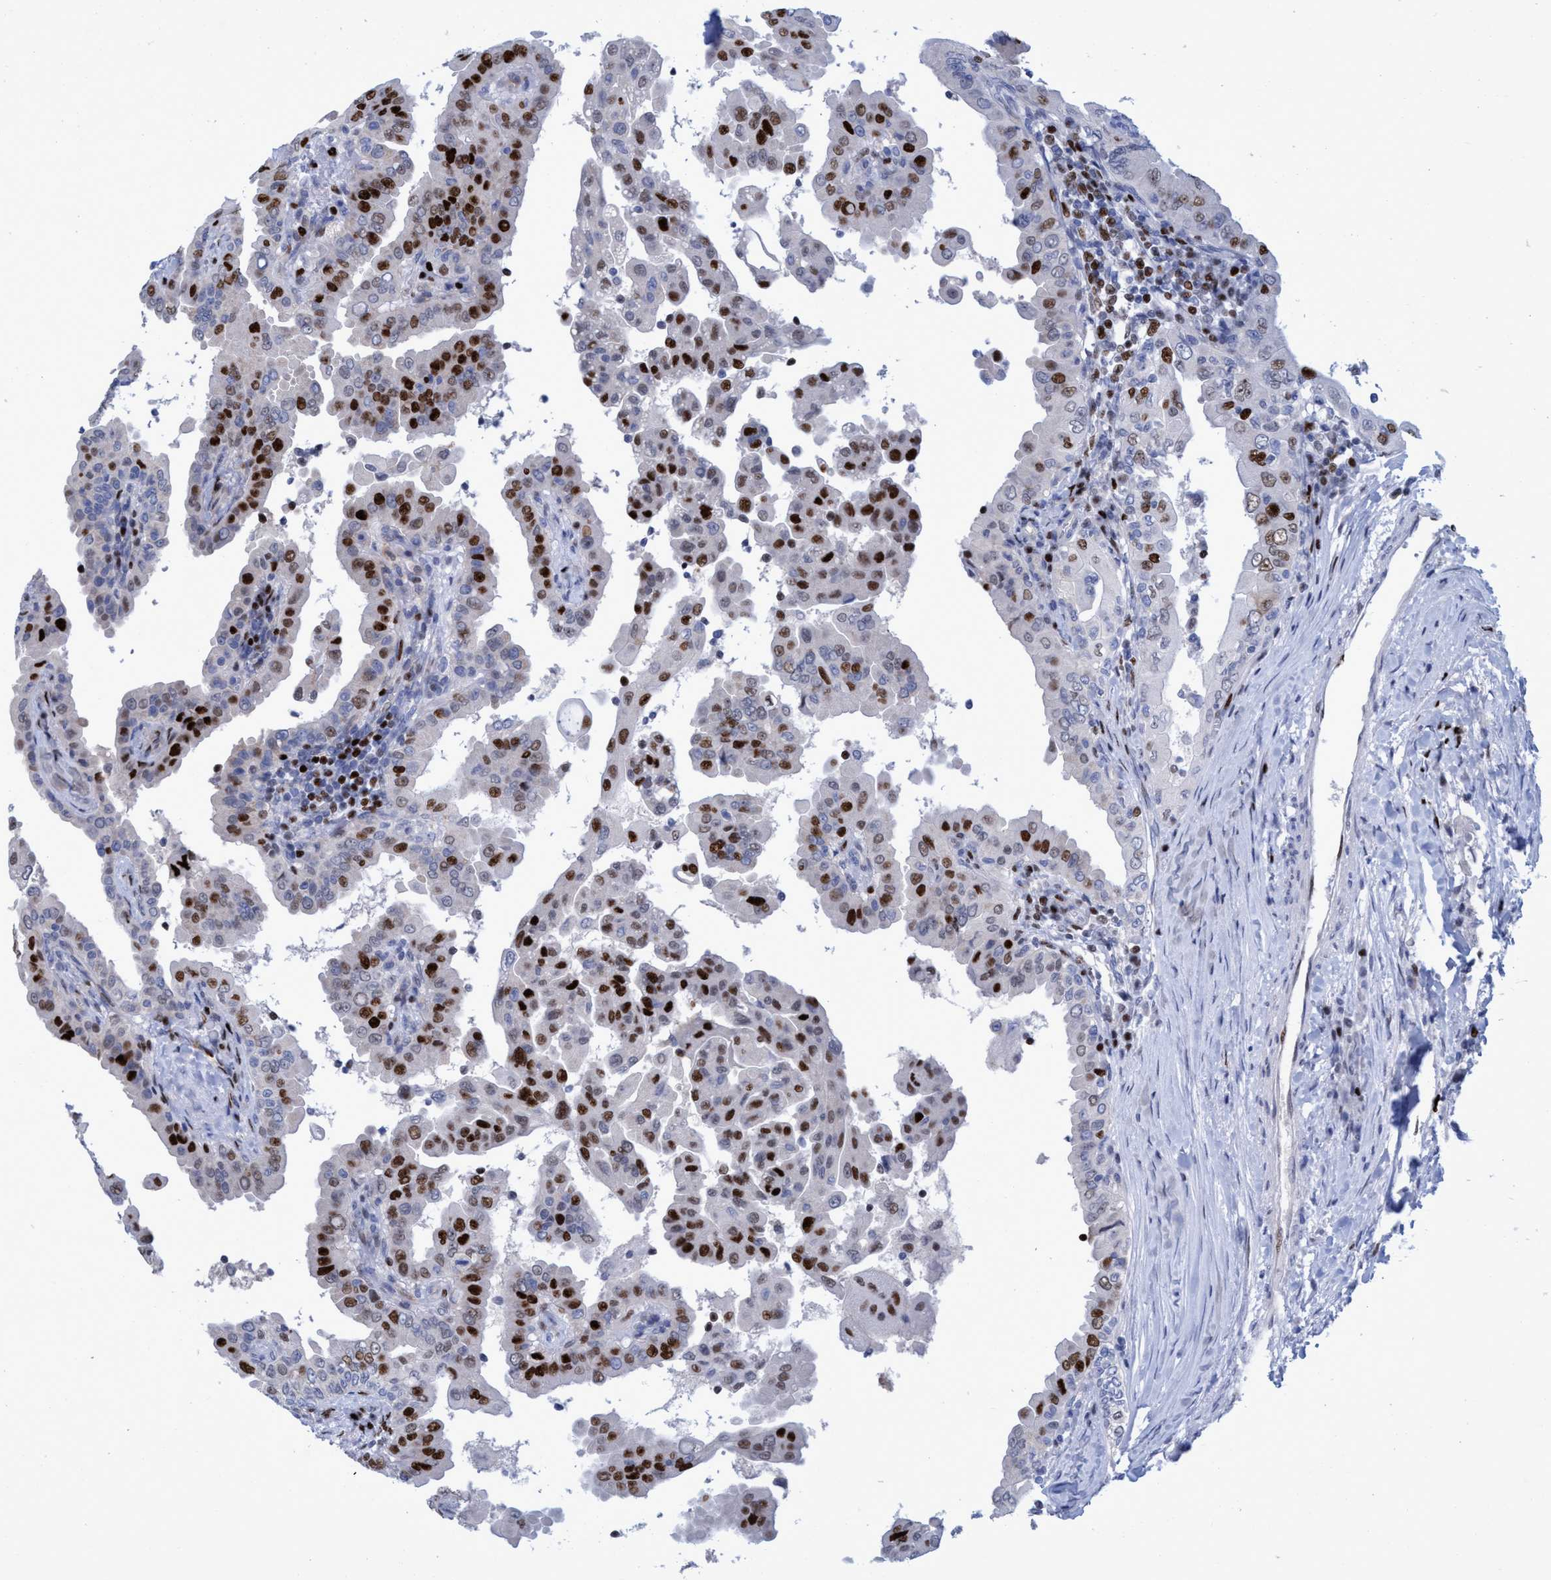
{"staining": {"intensity": "strong", "quantity": "25%-75%", "location": "nuclear"}, "tissue": "thyroid cancer", "cell_type": "Tumor cells", "image_type": "cancer", "snomed": [{"axis": "morphology", "description": "Papillary adenocarcinoma, NOS"}, {"axis": "topography", "description": "Thyroid gland"}], "caption": "Immunohistochemistry histopathology image of human thyroid papillary adenocarcinoma stained for a protein (brown), which reveals high levels of strong nuclear positivity in approximately 25%-75% of tumor cells.", "gene": "R3HCC1", "patient": {"sex": "male", "age": 33}}